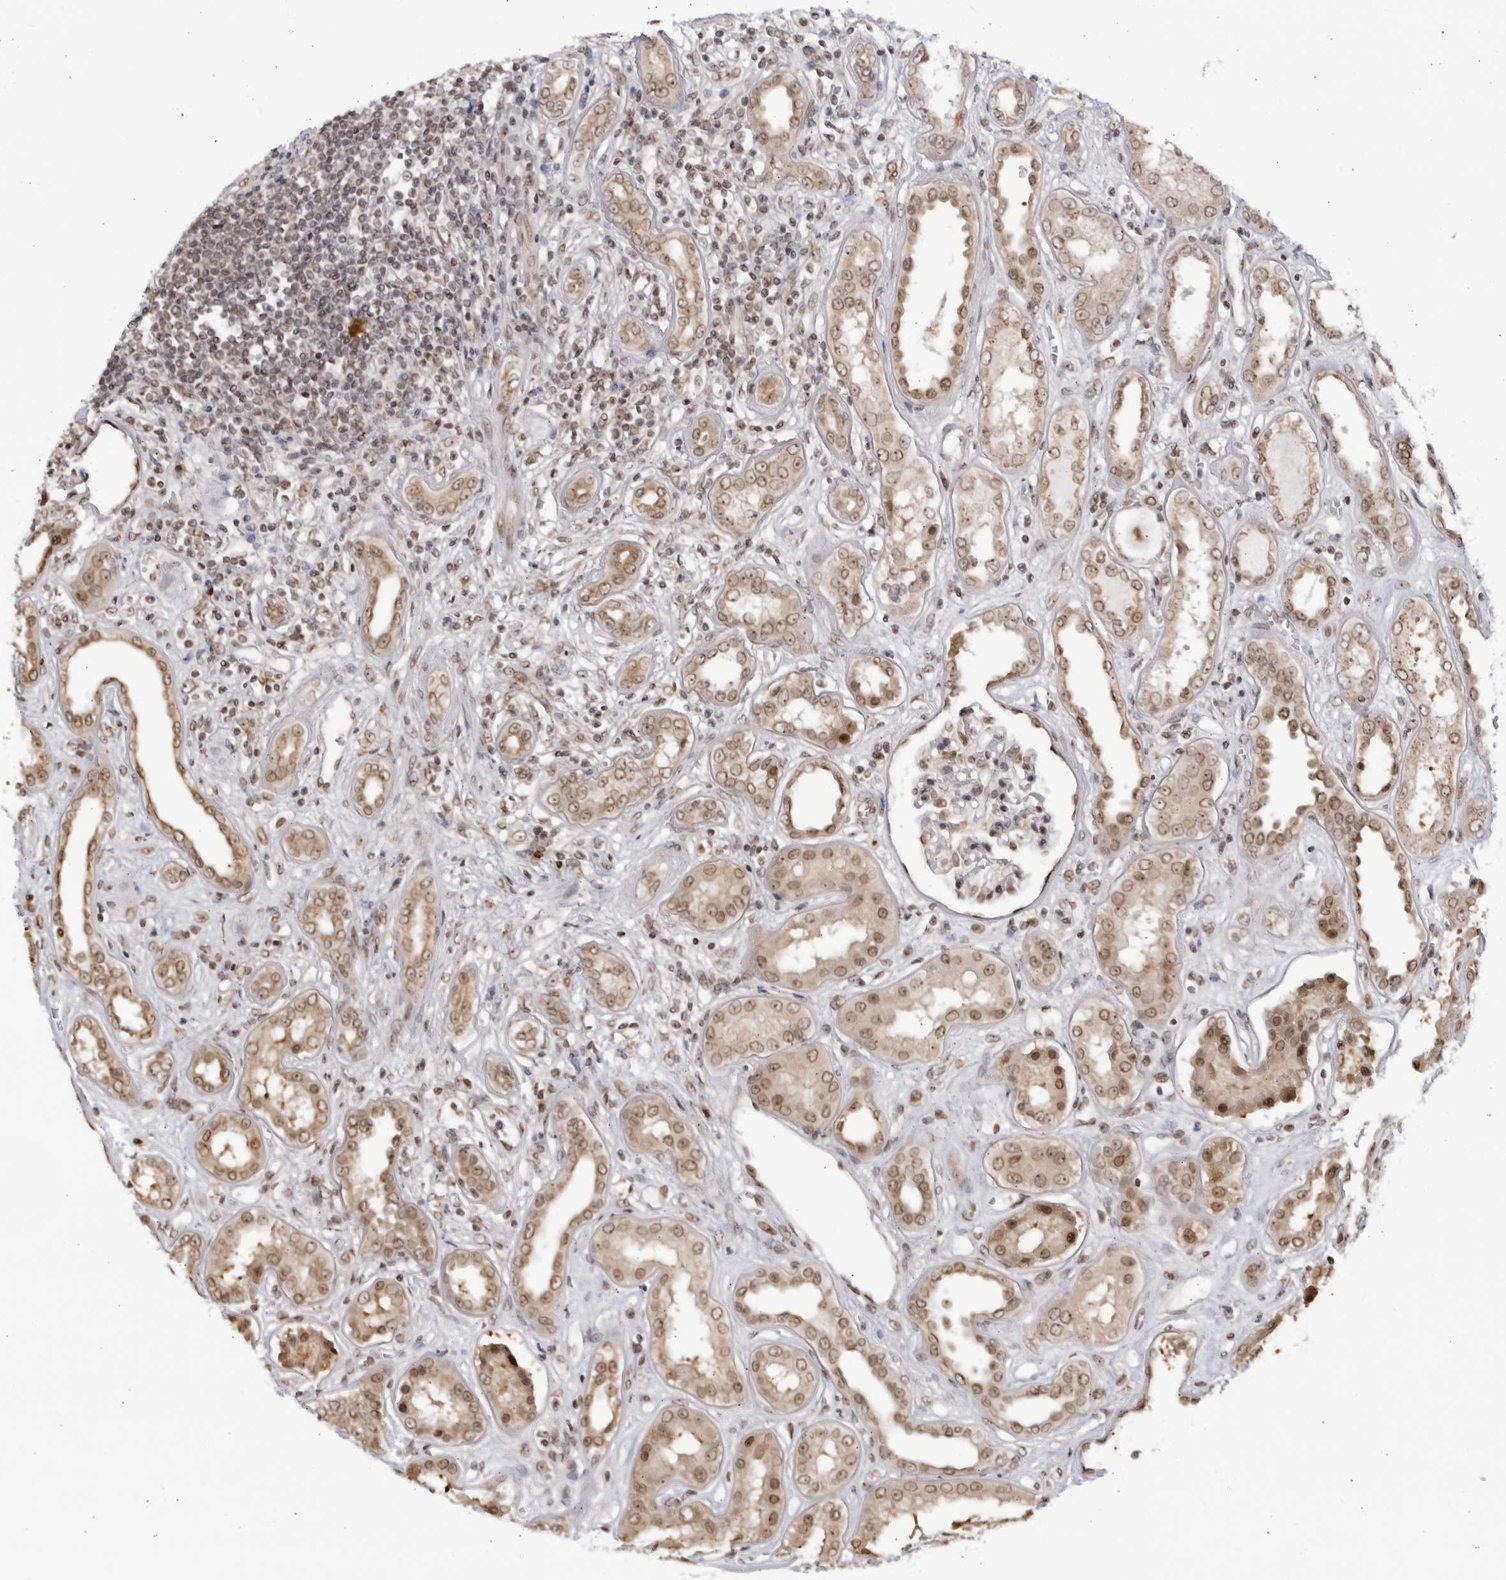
{"staining": {"intensity": "weak", "quantity": "25%-75%", "location": "nuclear"}, "tissue": "kidney", "cell_type": "Cells in glomeruli", "image_type": "normal", "snomed": [{"axis": "morphology", "description": "Normal tissue, NOS"}, {"axis": "topography", "description": "Kidney"}], "caption": "Immunohistochemistry of benign kidney shows low levels of weak nuclear expression in about 25%-75% of cells in glomeruli. (Brightfield microscopy of DAB IHC at high magnification).", "gene": "RASGEF1C", "patient": {"sex": "male", "age": 59}}